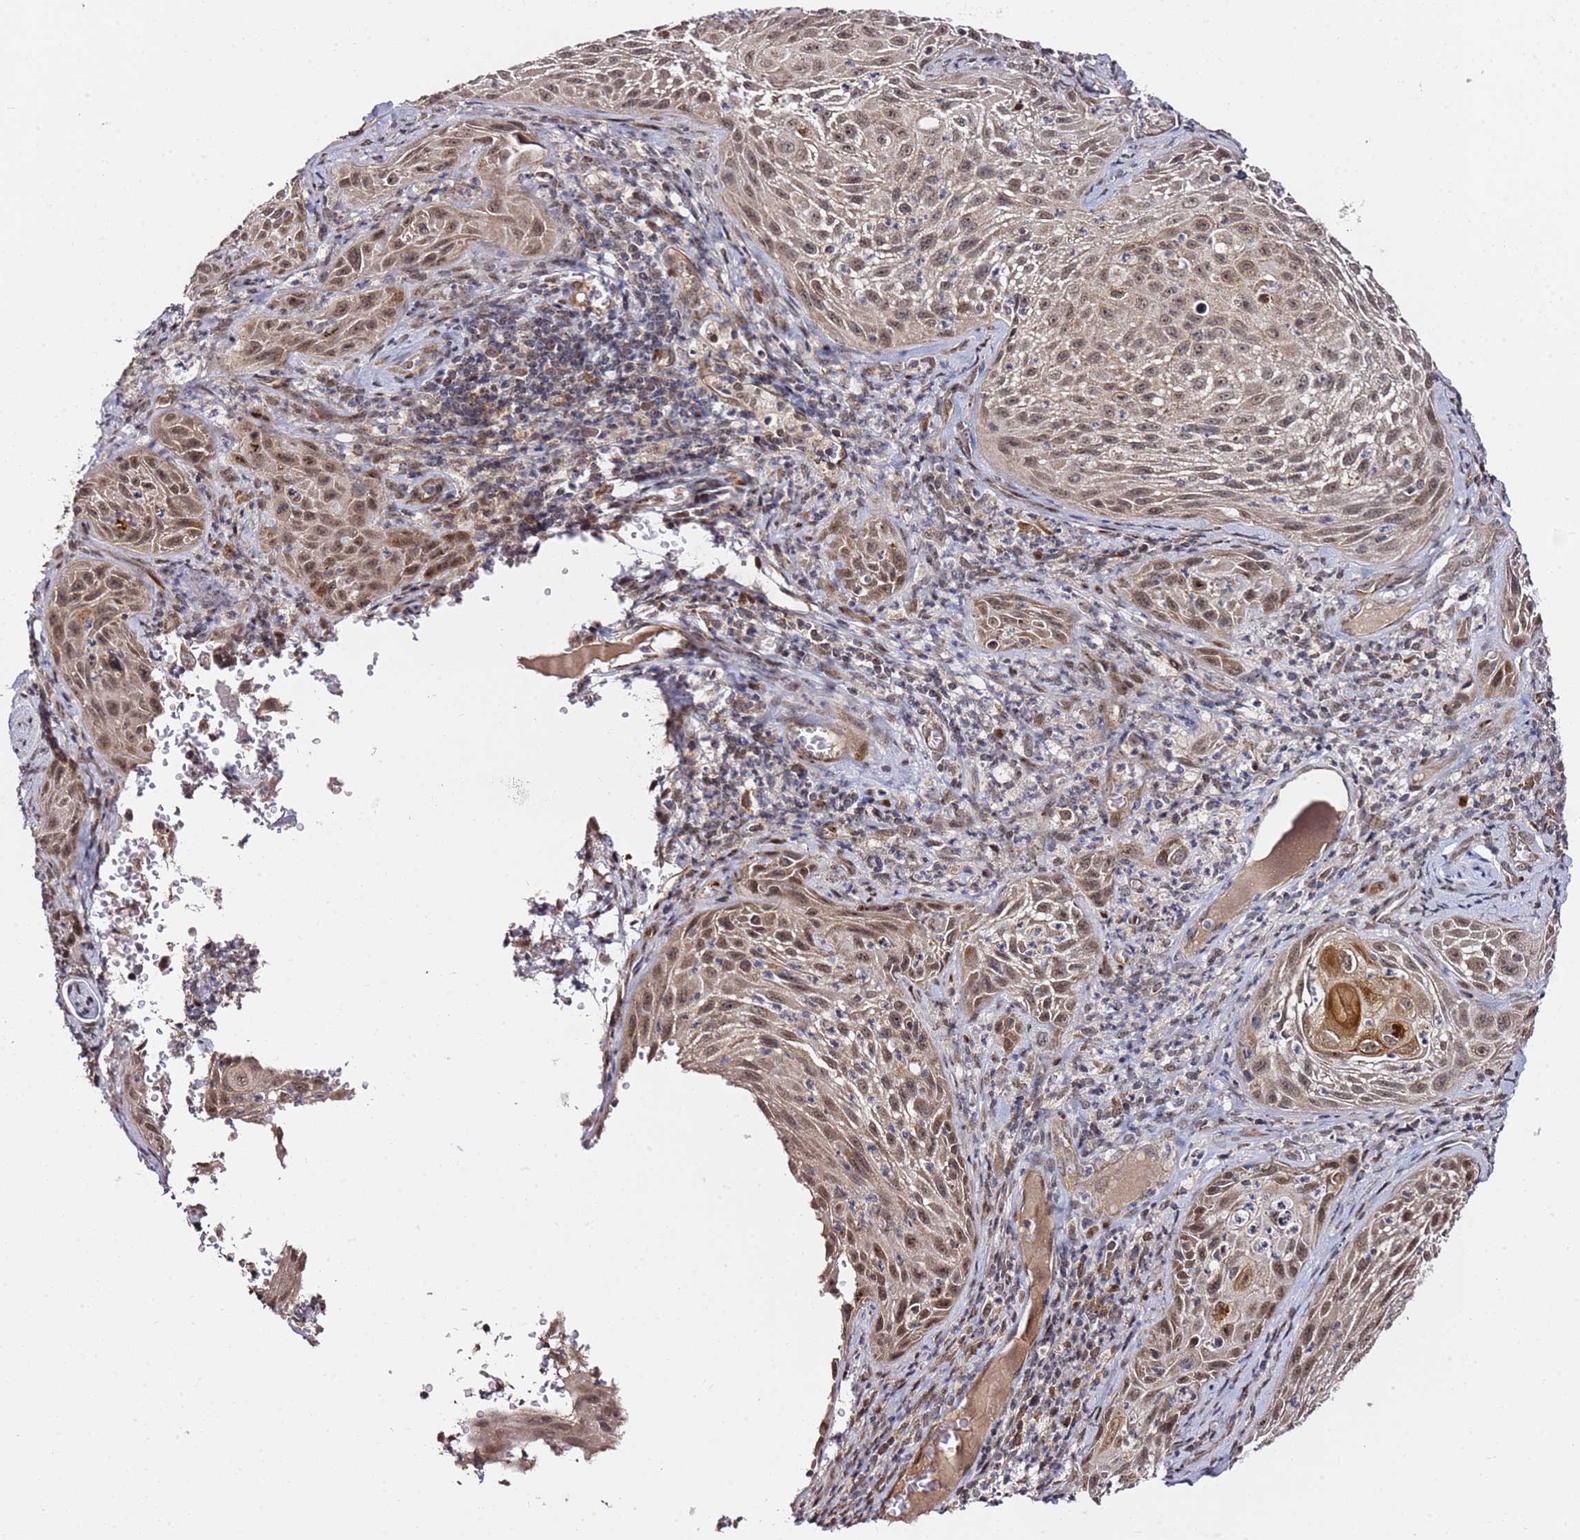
{"staining": {"intensity": "moderate", "quantity": ">75%", "location": "cytoplasmic/membranous,nuclear"}, "tissue": "cervical cancer", "cell_type": "Tumor cells", "image_type": "cancer", "snomed": [{"axis": "morphology", "description": "Squamous cell carcinoma, NOS"}, {"axis": "topography", "description": "Cervix"}], "caption": "Protein analysis of cervical cancer tissue demonstrates moderate cytoplasmic/membranous and nuclear positivity in approximately >75% of tumor cells.", "gene": "TP53AIP1", "patient": {"sex": "female", "age": 42}}